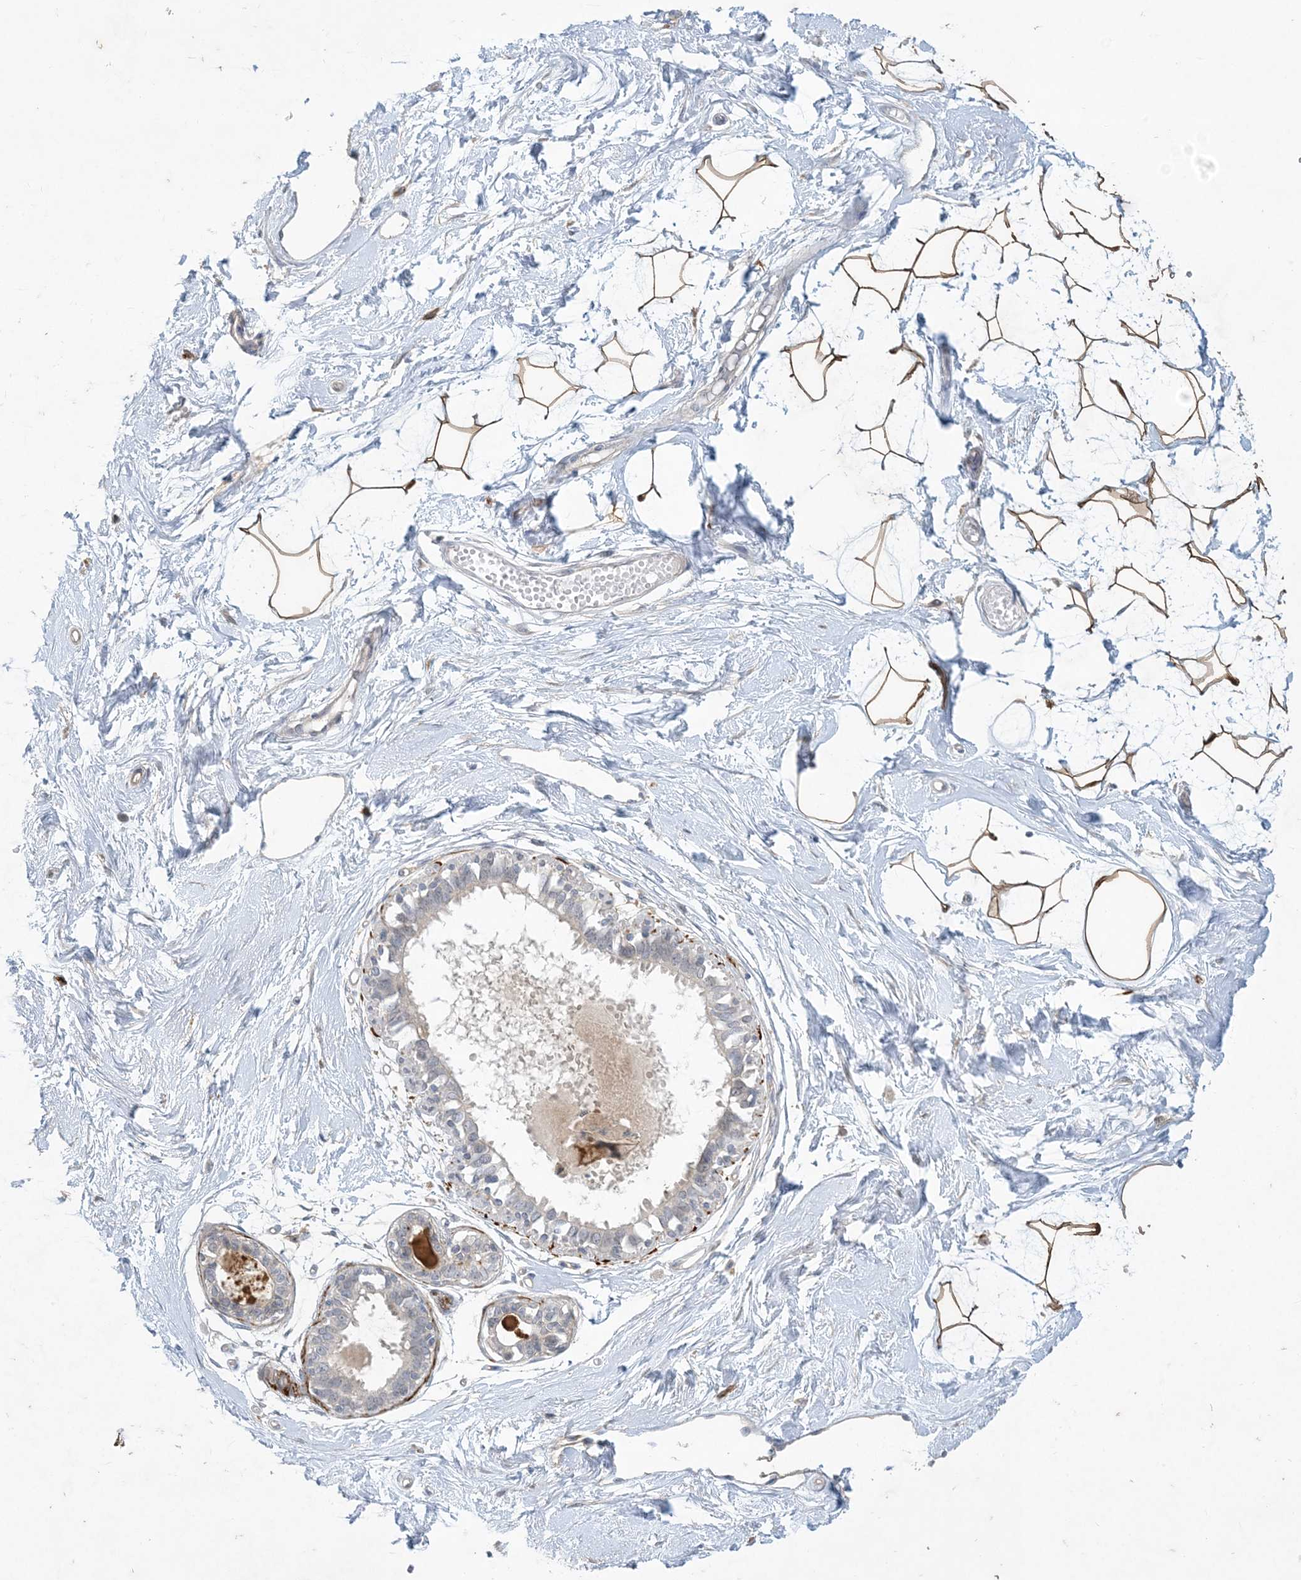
{"staining": {"intensity": "strong", "quantity": ">75%", "location": "cytoplasmic/membranous"}, "tissue": "breast", "cell_type": "Adipocytes", "image_type": "normal", "snomed": [{"axis": "morphology", "description": "Normal tissue, NOS"}, {"axis": "topography", "description": "Breast"}], "caption": "Breast stained with DAB immunohistochemistry (IHC) exhibits high levels of strong cytoplasmic/membranous staining in approximately >75% of adipocytes.", "gene": "CDS1", "patient": {"sex": "female", "age": 45}}